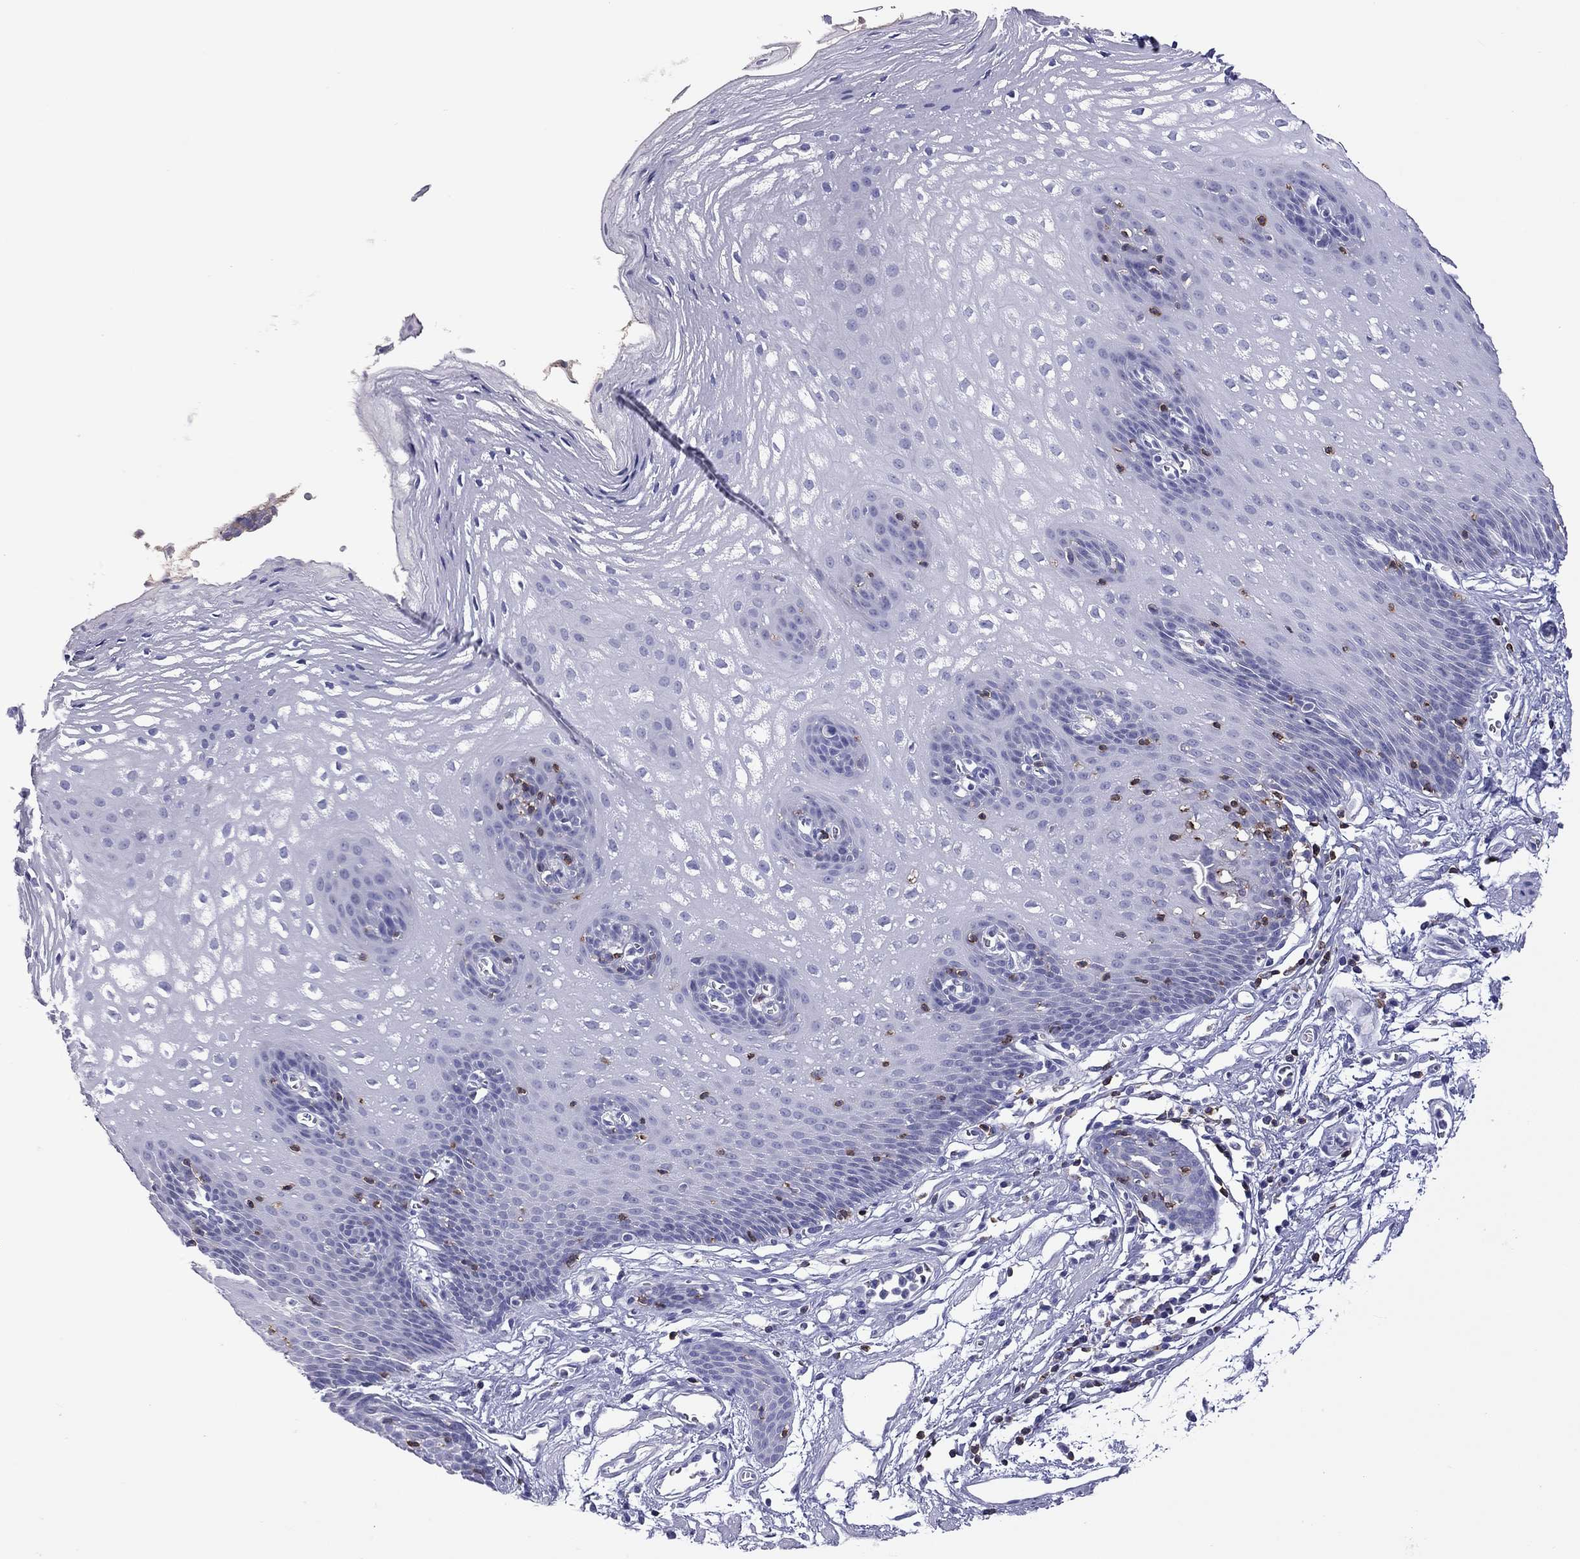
{"staining": {"intensity": "negative", "quantity": "none", "location": "none"}, "tissue": "esophagus", "cell_type": "Squamous epithelial cells", "image_type": "normal", "snomed": [{"axis": "morphology", "description": "Normal tissue, NOS"}, {"axis": "topography", "description": "Esophagus"}], "caption": "Squamous epithelial cells are negative for brown protein staining in unremarkable esophagus. Nuclei are stained in blue.", "gene": "ENSG00000288637", "patient": {"sex": "male", "age": 72}}